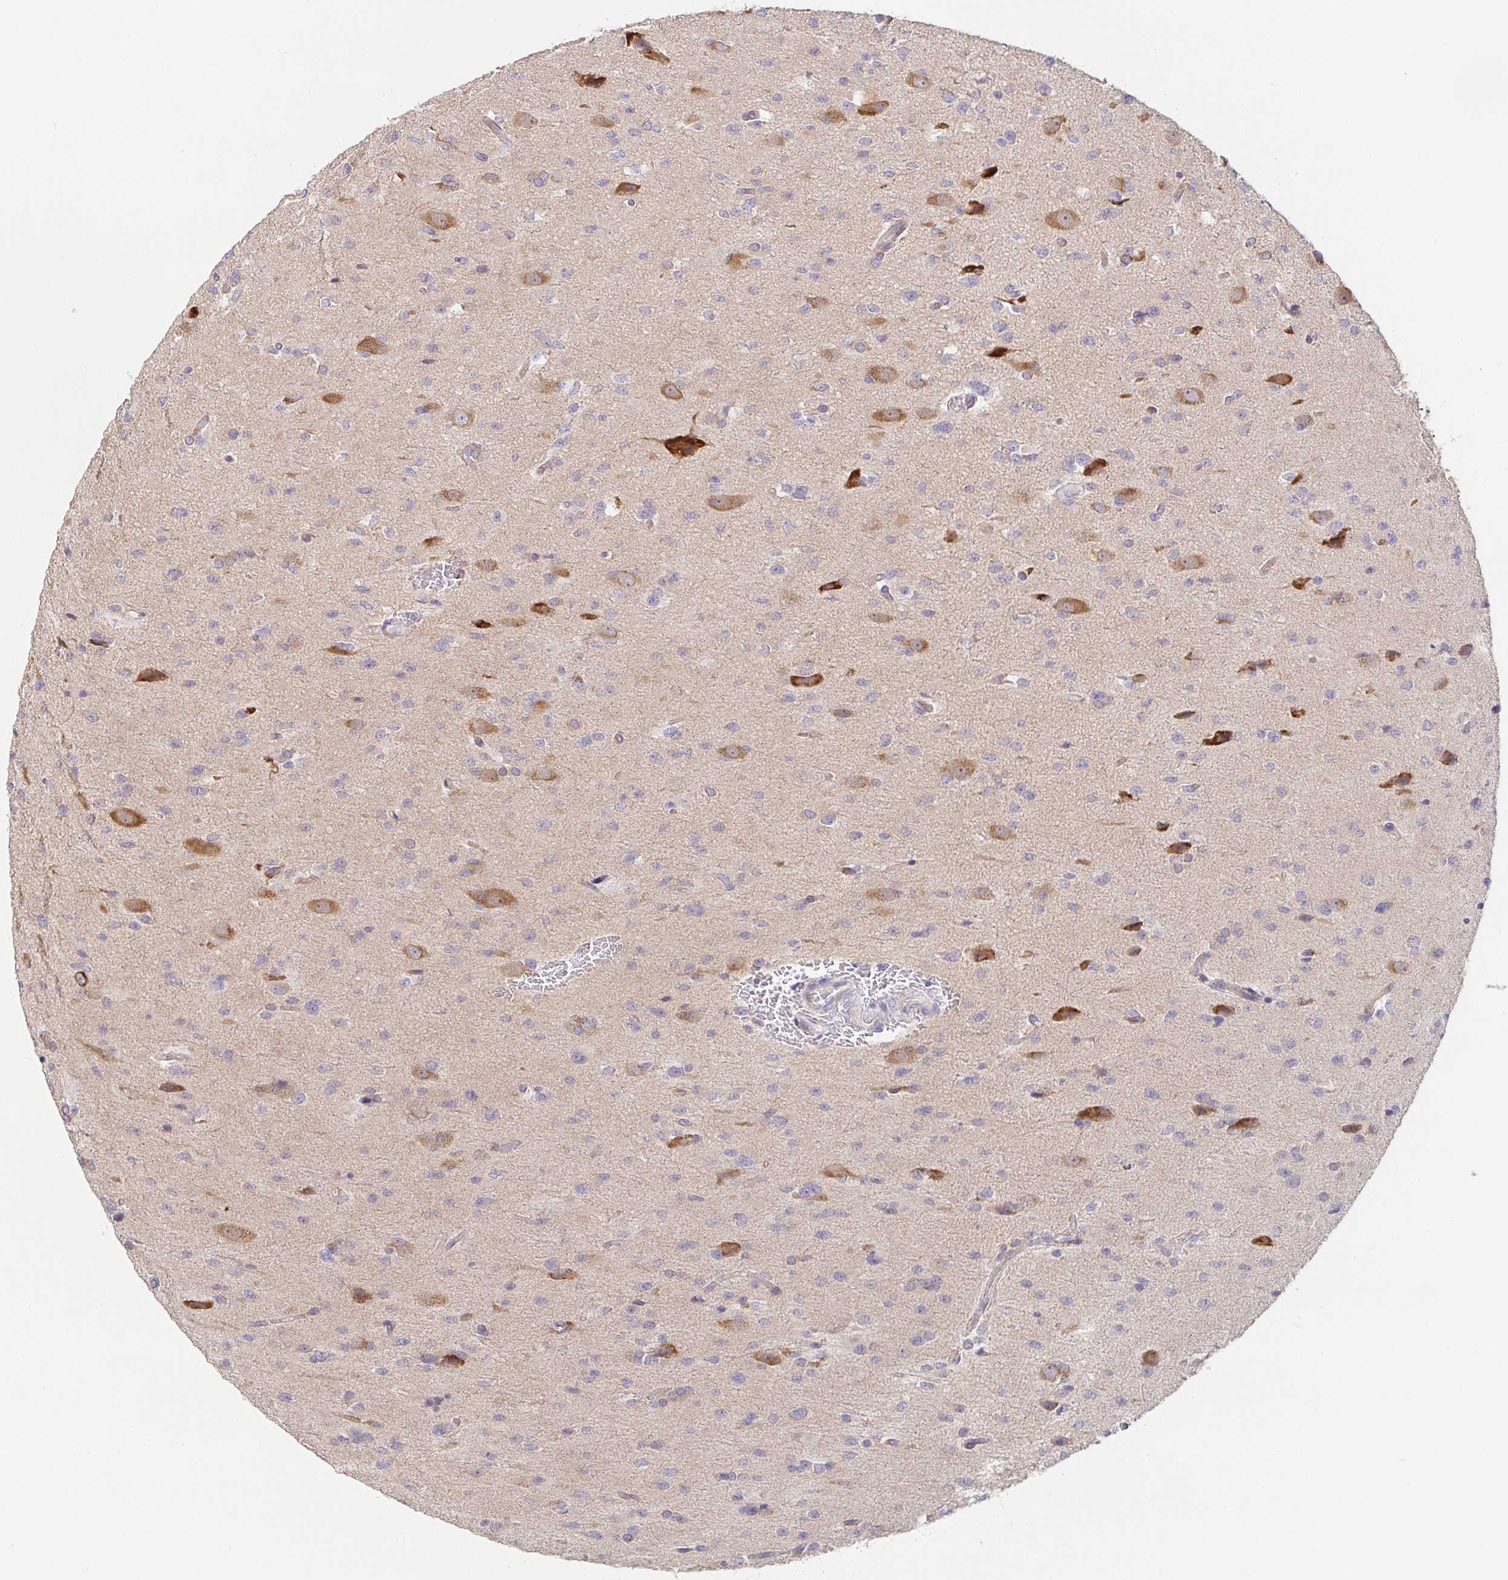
{"staining": {"intensity": "negative", "quantity": "none", "location": "none"}, "tissue": "glioma", "cell_type": "Tumor cells", "image_type": "cancer", "snomed": [{"axis": "morphology", "description": "Glioma, malignant, Low grade"}, {"axis": "topography", "description": "Brain"}], "caption": "A high-resolution micrograph shows immunohistochemistry (IHC) staining of glioma, which reveals no significant staining in tumor cells.", "gene": "PDPK1", "patient": {"sex": "female", "age": 32}}